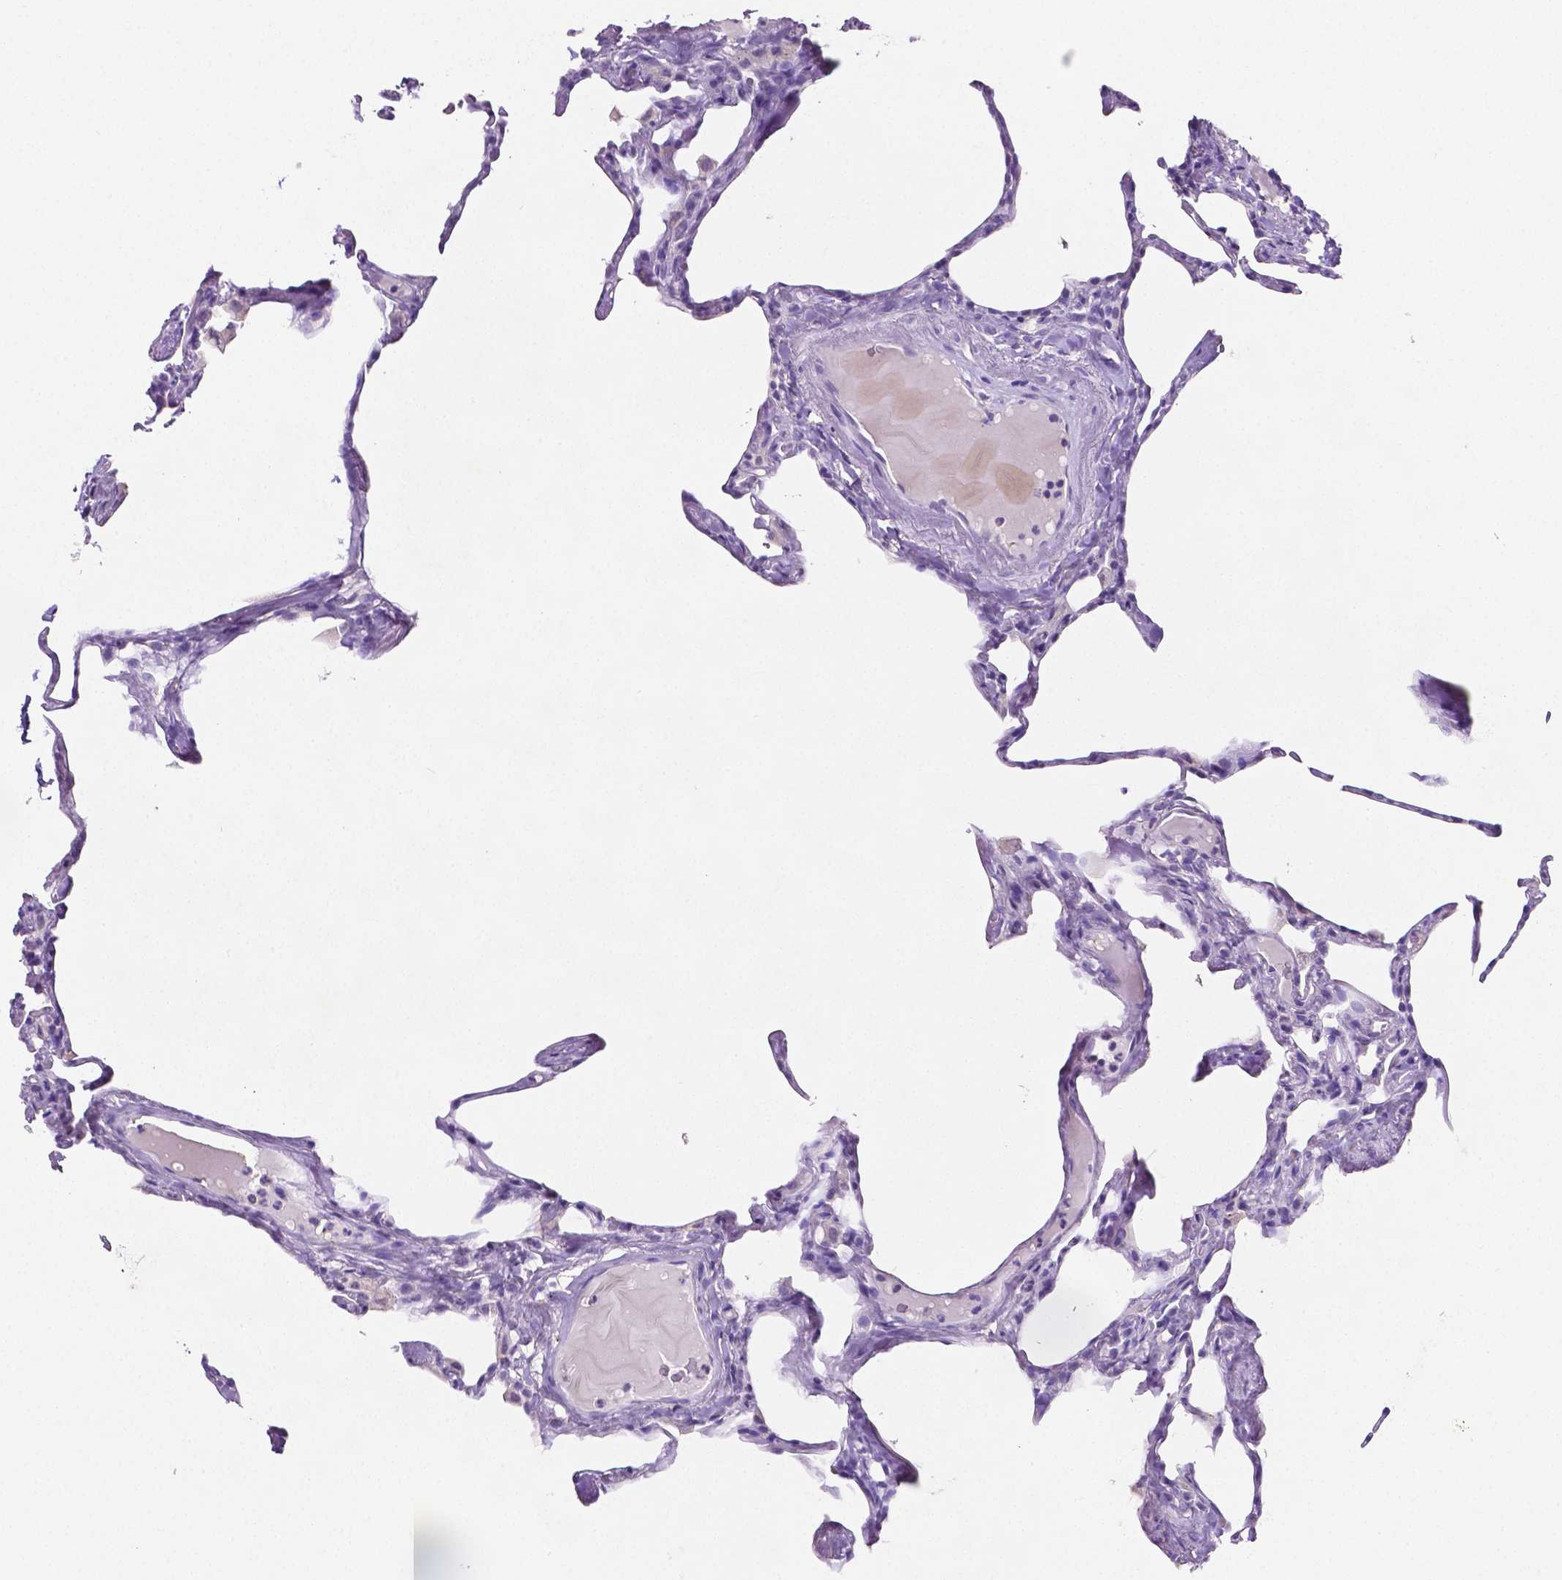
{"staining": {"intensity": "negative", "quantity": "none", "location": "none"}, "tissue": "lung", "cell_type": "Alveolar cells", "image_type": "normal", "snomed": [{"axis": "morphology", "description": "Normal tissue, NOS"}, {"axis": "topography", "description": "Lung"}], "caption": "An image of human lung is negative for staining in alveolar cells. The staining is performed using DAB brown chromogen with nuclei counter-stained in using hematoxylin.", "gene": "SLC22A2", "patient": {"sex": "male", "age": 65}}